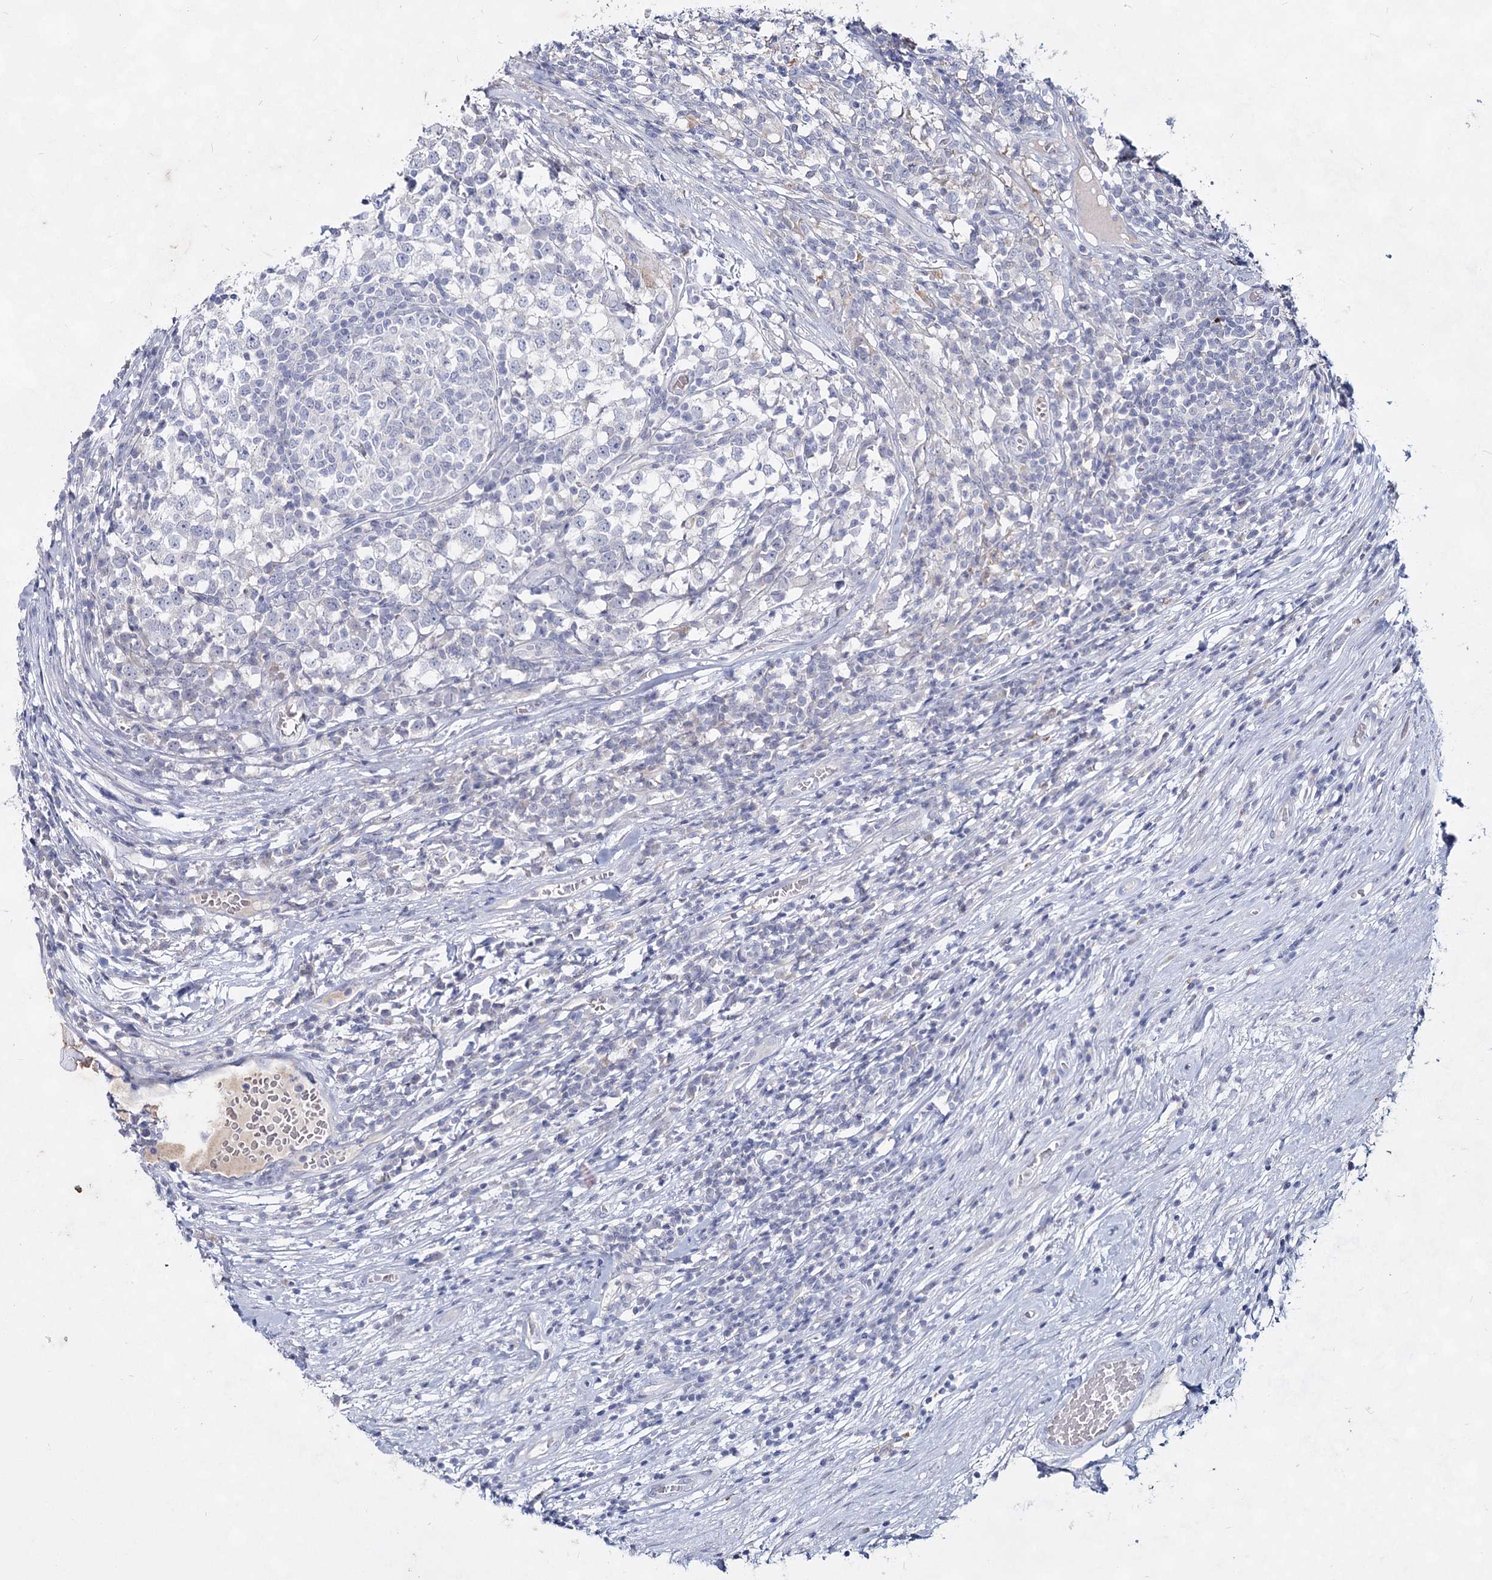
{"staining": {"intensity": "negative", "quantity": "none", "location": "none"}, "tissue": "testis cancer", "cell_type": "Tumor cells", "image_type": "cancer", "snomed": [{"axis": "morphology", "description": "Seminoma, NOS"}, {"axis": "topography", "description": "Testis"}], "caption": "DAB (3,3'-diaminobenzidine) immunohistochemical staining of testis cancer (seminoma) exhibits no significant positivity in tumor cells.", "gene": "CCDC73", "patient": {"sex": "male", "age": 65}}